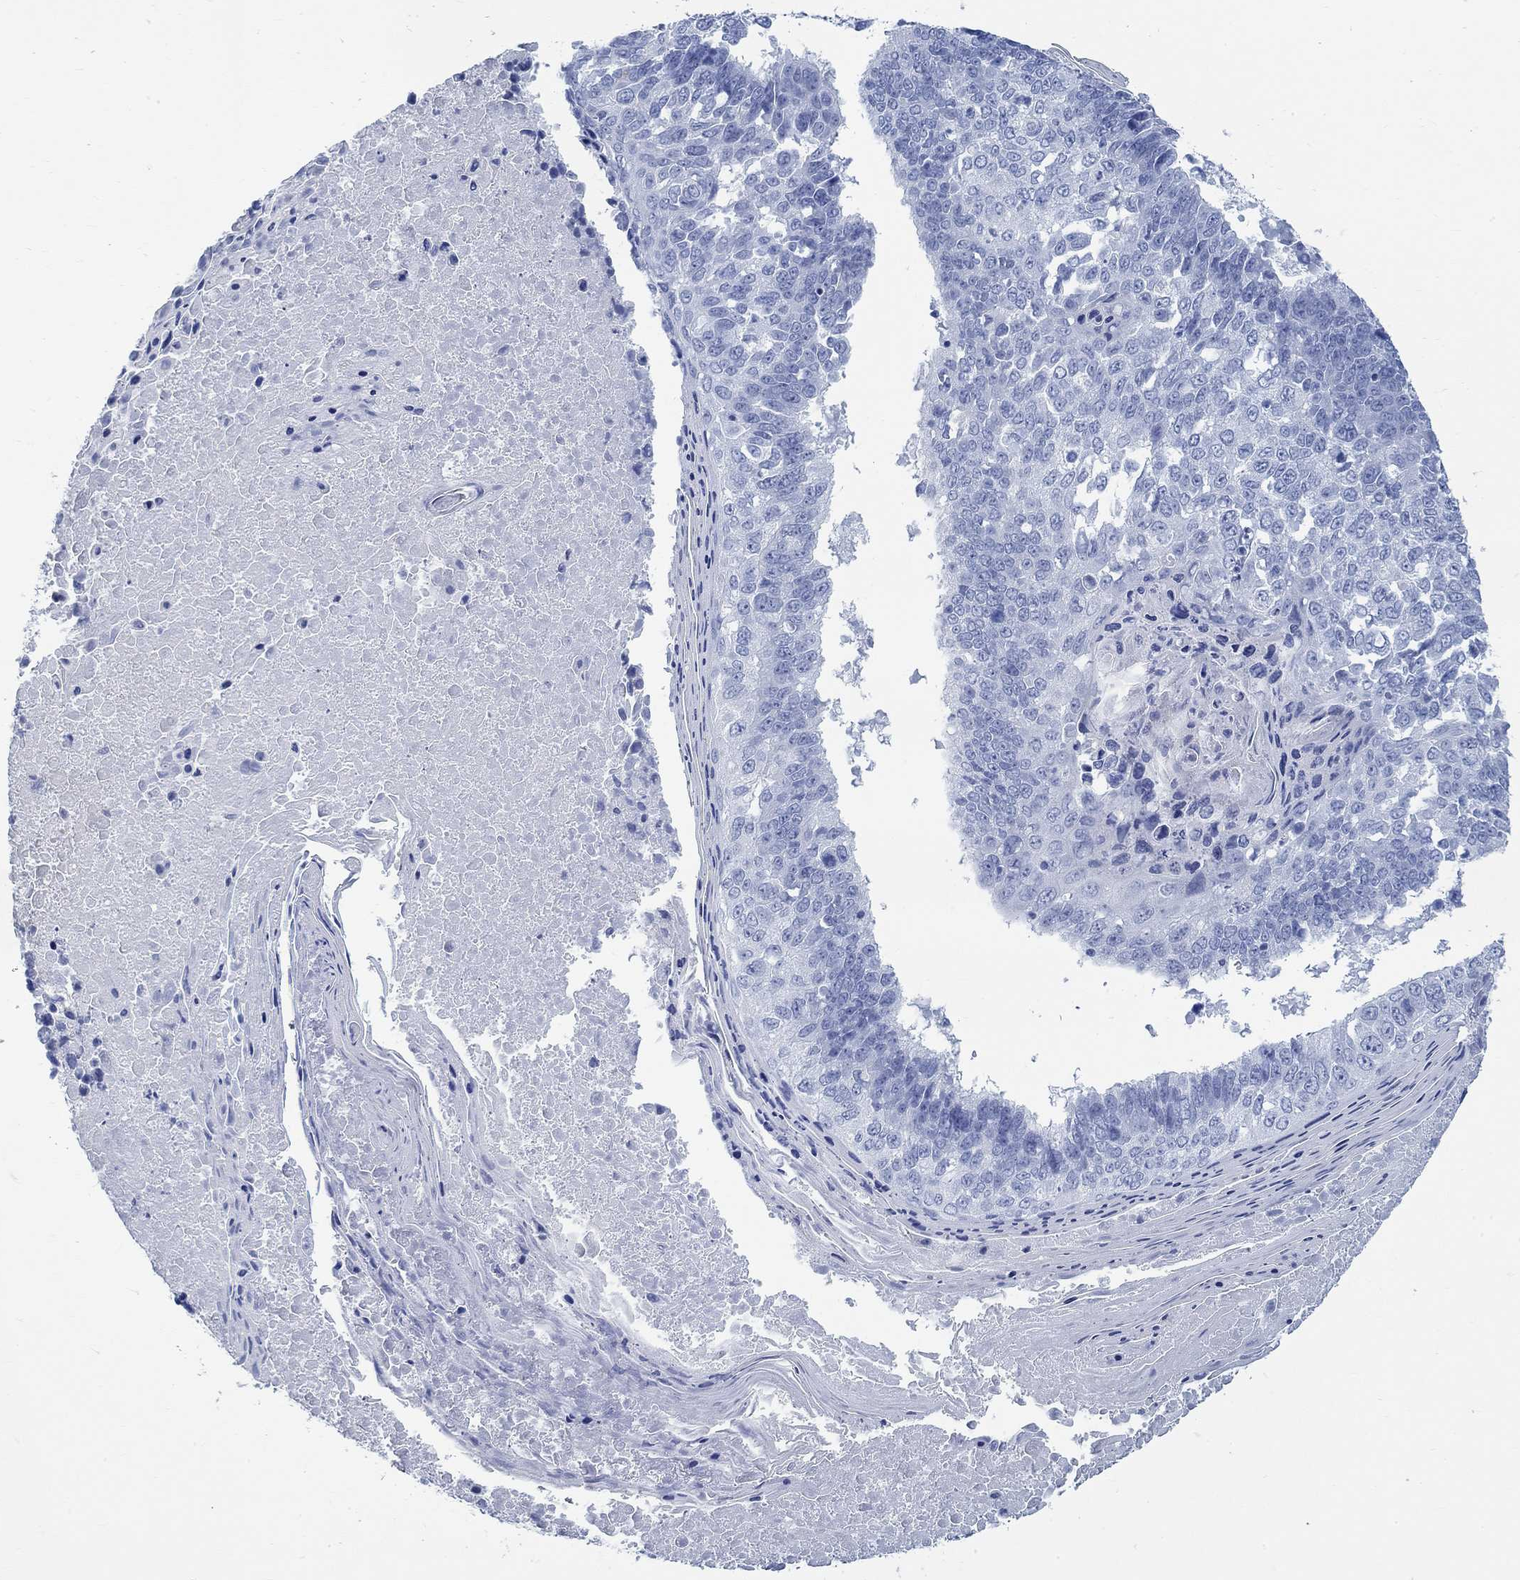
{"staining": {"intensity": "negative", "quantity": "none", "location": "none"}, "tissue": "lung cancer", "cell_type": "Tumor cells", "image_type": "cancer", "snomed": [{"axis": "morphology", "description": "Squamous cell carcinoma, NOS"}, {"axis": "topography", "description": "Lung"}], "caption": "Lung cancer (squamous cell carcinoma) was stained to show a protein in brown. There is no significant expression in tumor cells. Nuclei are stained in blue.", "gene": "RBM20", "patient": {"sex": "male", "age": 73}}